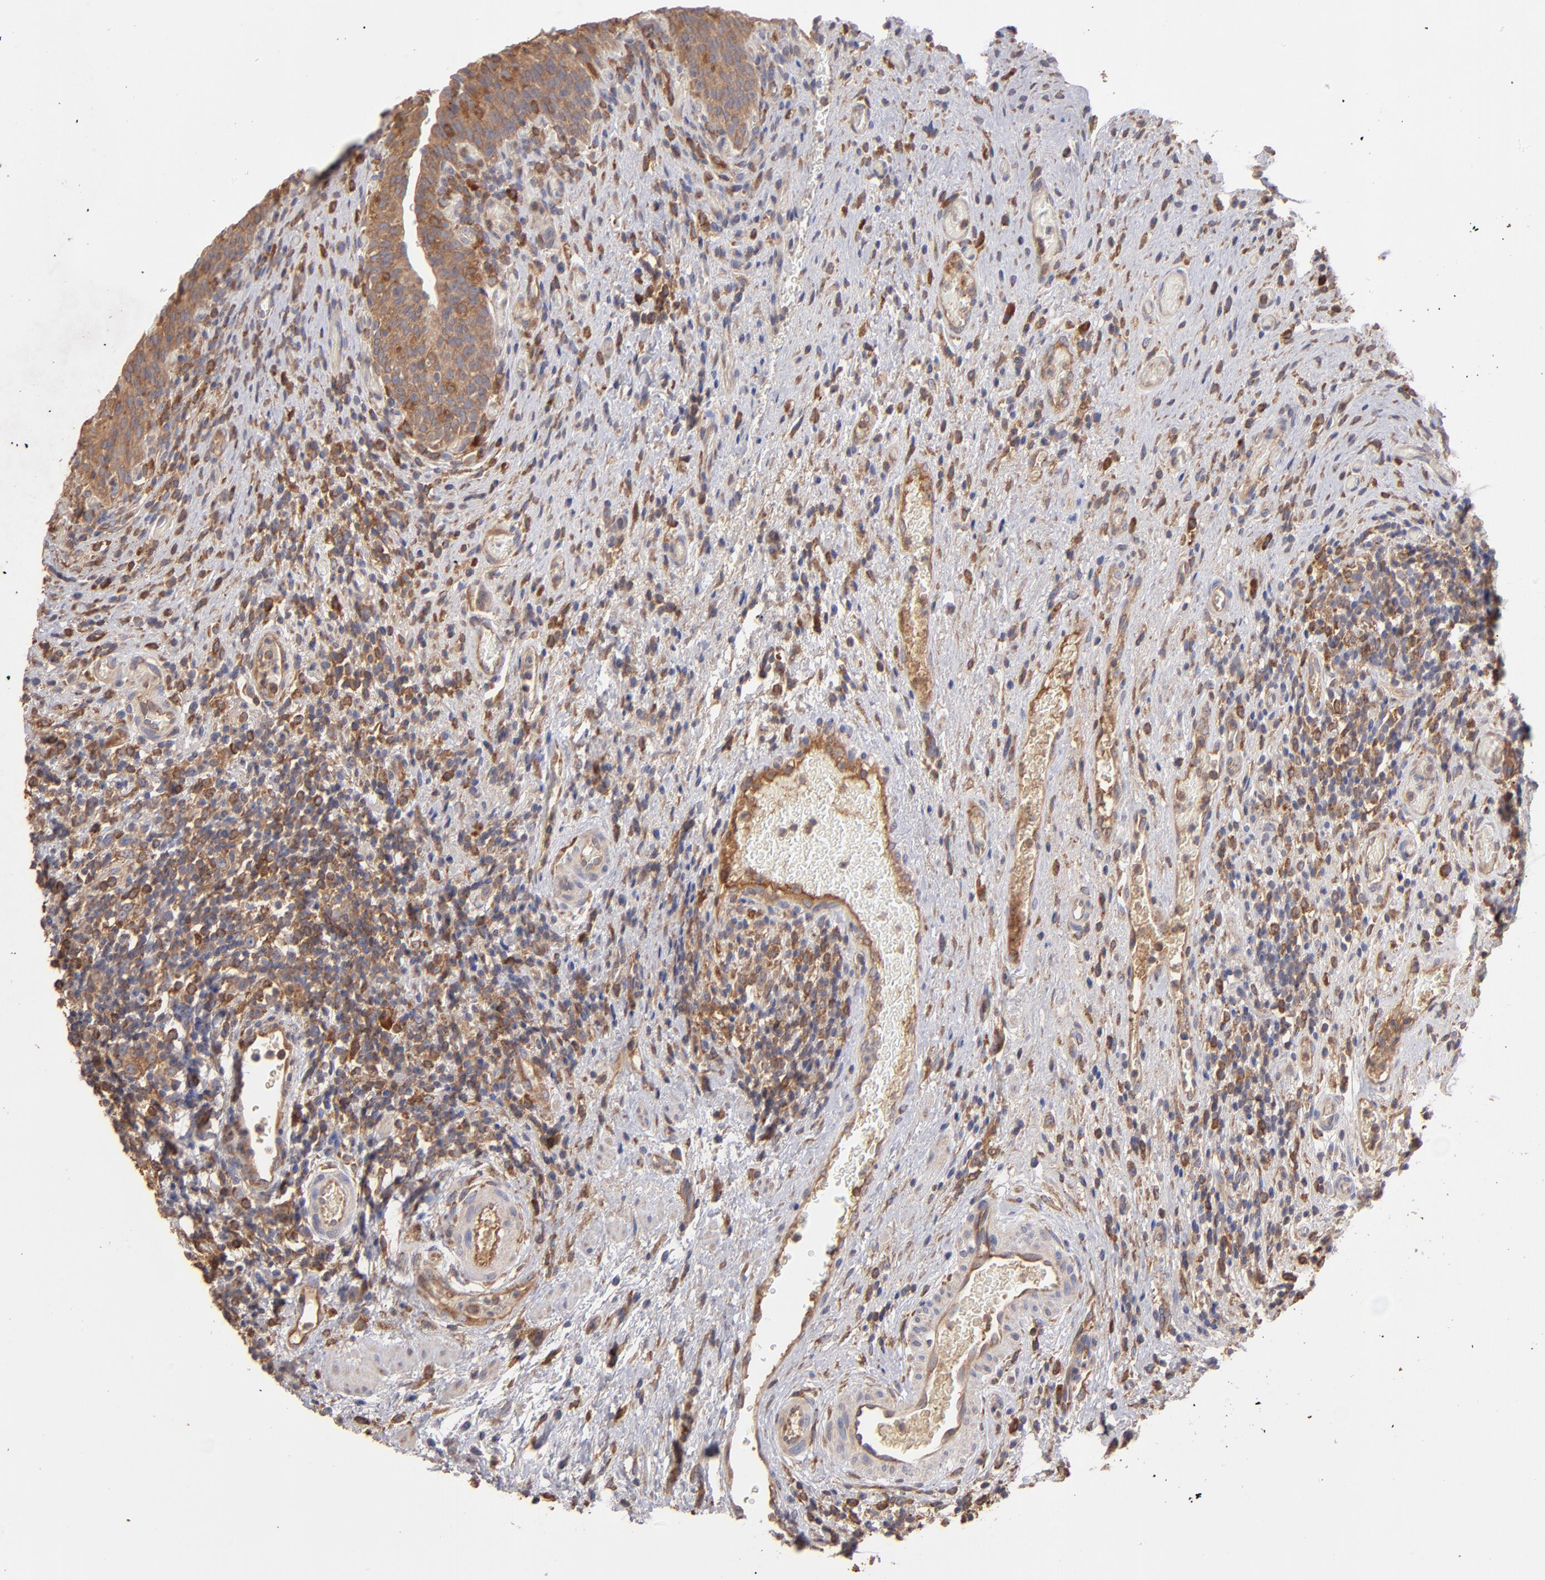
{"staining": {"intensity": "weak", "quantity": ">75%", "location": "cytoplasmic/membranous"}, "tissue": "urinary bladder", "cell_type": "Urothelial cells", "image_type": "normal", "snomed": [{"axis": "morphology", "description": "Normal tissue, NOS"}, {"axis": "morphology", "description": "Urothelial carcinoma, High grade"}, {"axis": "topography", "description": "Urinary bladder"}], "caption": "Brown immunohistochemical staining in normal human urinary bladder exhibits weak cytoplasmic/membranous expression in about >75% of urothelial cells.", "gene": "NFKBIE", "patient": {"sex": "male", "age": 51}}